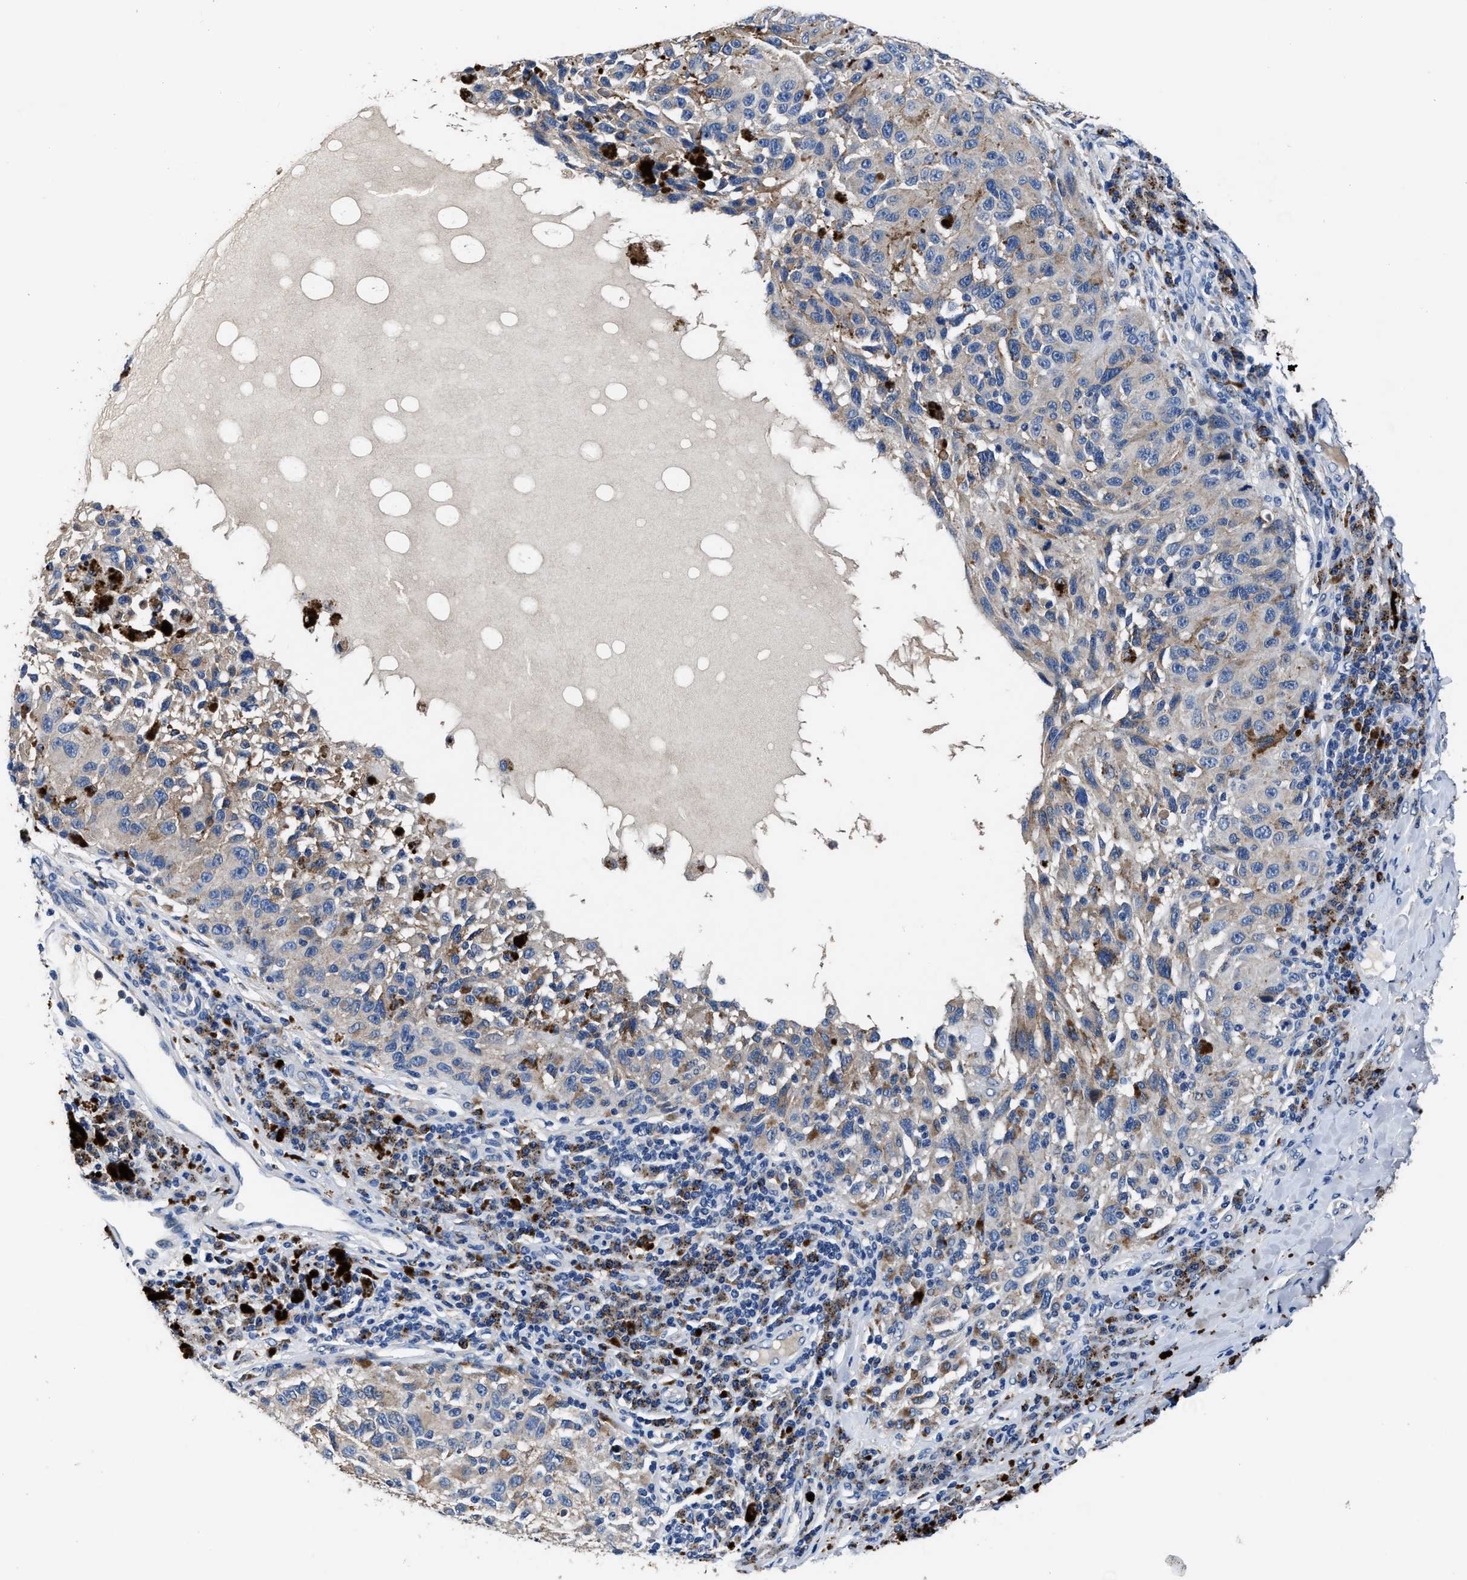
{"staining": {"intensity": "negative", "quantity": "none", "location": "none"}, "tissue": "melanoma", "cell_type": "Tumor cells", "image_type": "cancer", "snomed": [{"axis": "morphology", "description": "Malignant melanoma, NOS"}, {"axis": "topography", "description": "Skin"}], "caption": "This is an immunohistochemistry (IHC) histopathology image of human melanoma. There is no positivity in tumor cells.", "gene": "UBR4", "patient": {"sex": "female", "age": 73}}